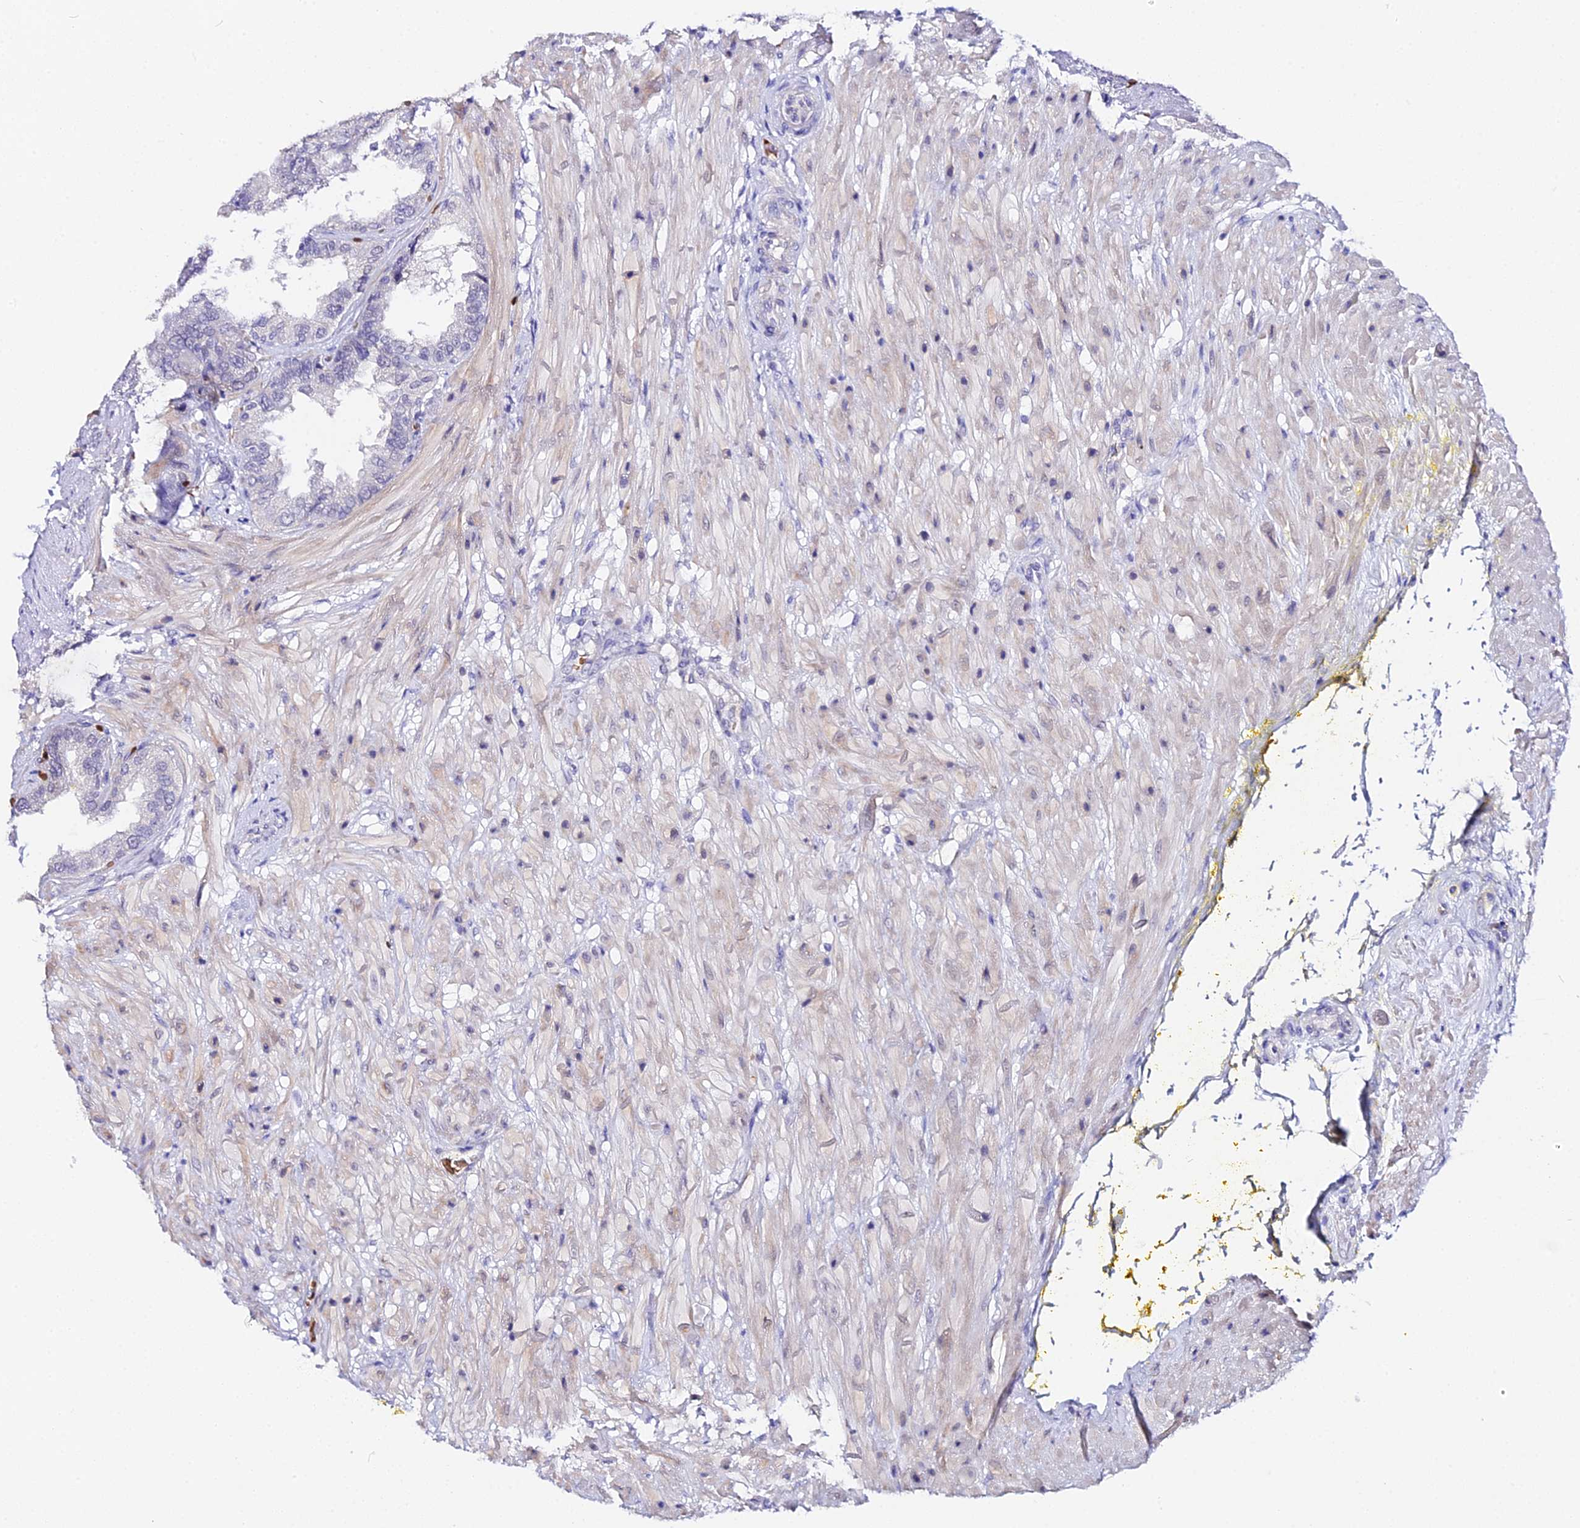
{"staining": {"intensity": "negative", "quantity": "none", "location": "none"}, "tissue": "seminal vesicle", "cell_type": "Glandular cells", "image_type": "normal", "snomed": [{"axis": "morphology", "description": "Normal tissue, NOS"}, {"axis": "topography", "description": "Seminal veicle"}], "caption": "High power microscopy micrograph of an IHC micrograph of unremarkable seminal vesicle, revealing no significant expression in glandular cells.", "gene": "CFAP45", "patient": {"sex": "male", "age": 63}}